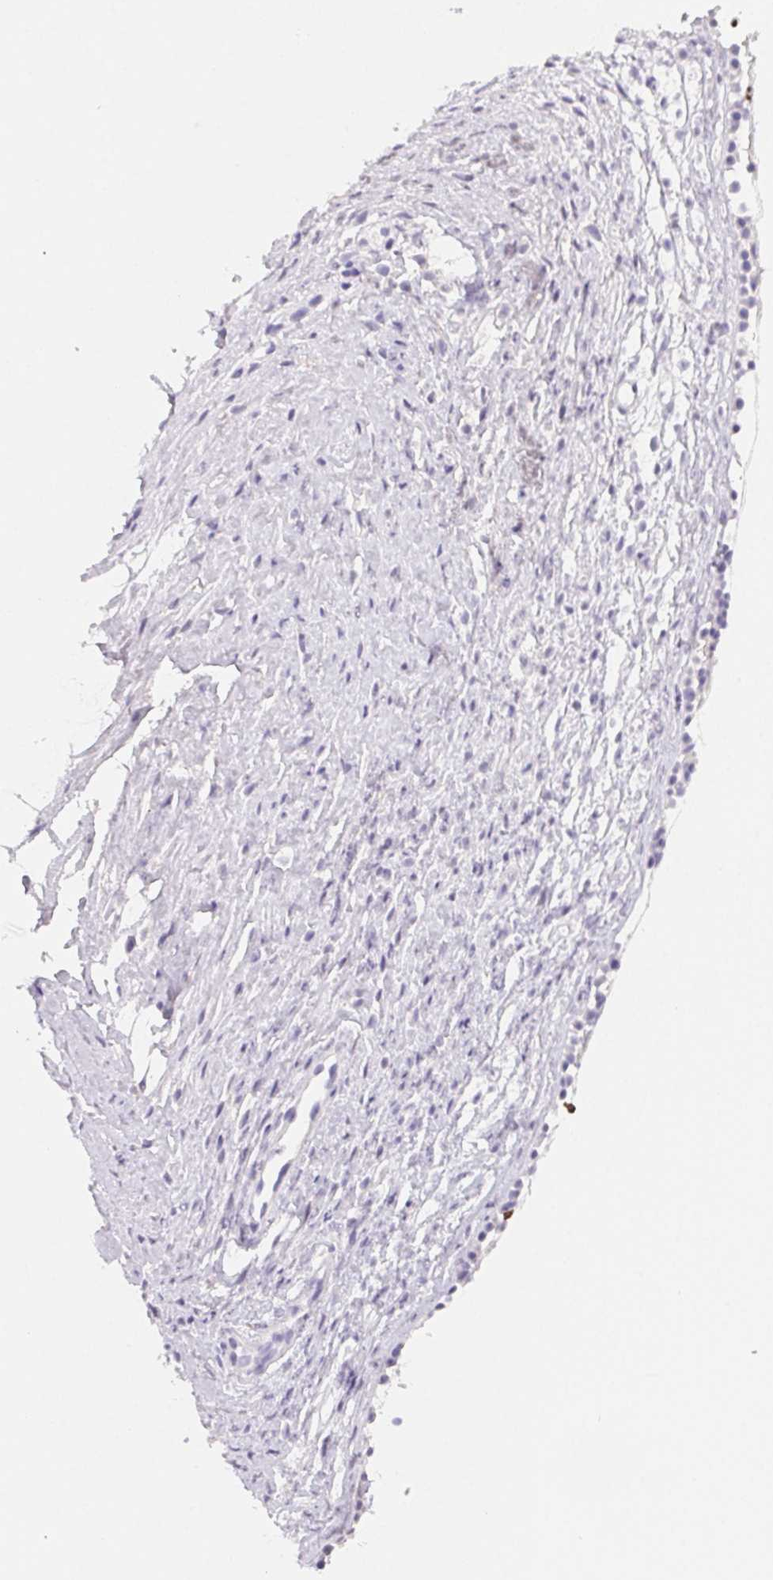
{"staining": {"intensity": "negative", "quantity": "none", "location": "none"}, "tissue": "nasopharynx", "cell_type": "Respiratory epithelial cells", "image_type": "normal", "snomed": [{"axis": "morphology", "description": "Normal tissue, NOS"}, {"axis": "topography", "description": "Nasopharynx"}], "caption": "Human nasopharynx stained for a protein using immunohistochemistry exhibits no positivity in respiratory epithelial cells.", "gene": "PADI4", "patient": {"sex": "male", "age": 24}}